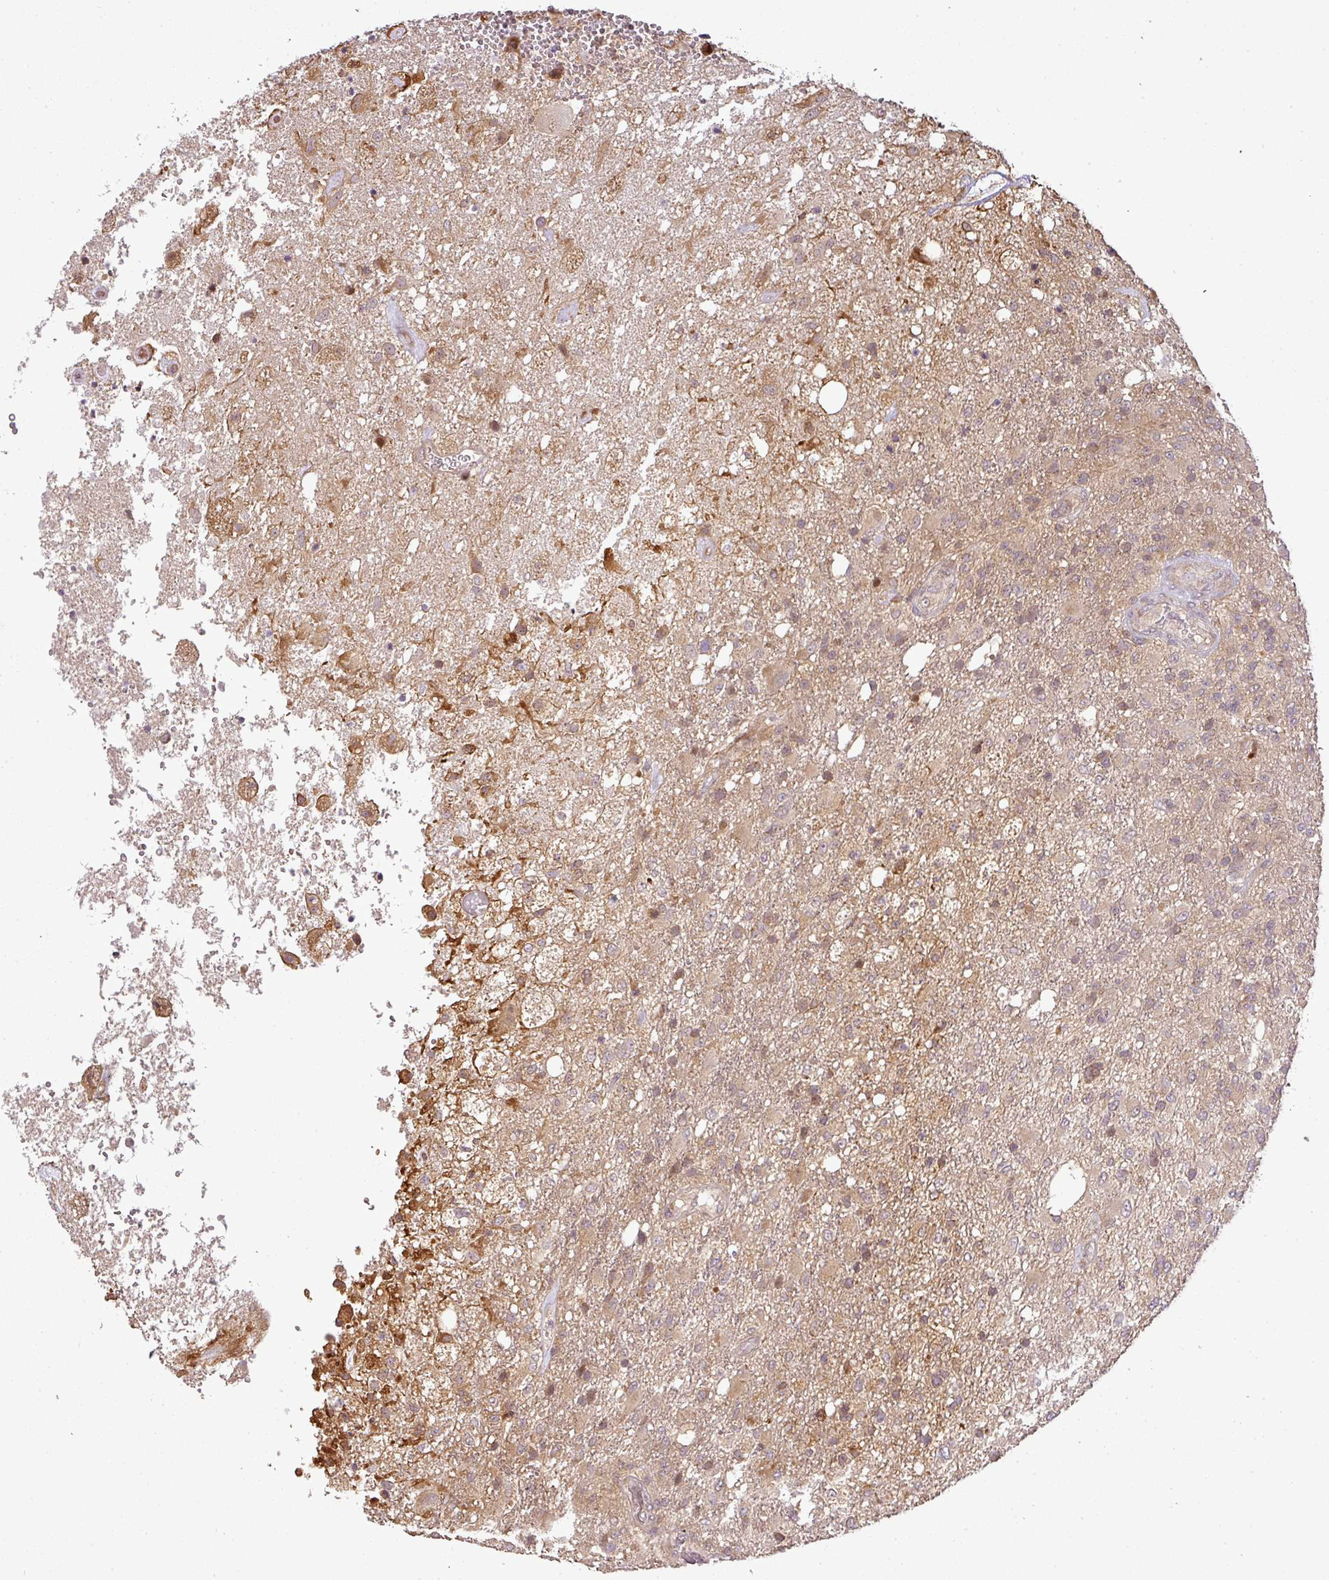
{"staining": {"intensity": "moderate", "quantity": "<25%", "location": "cytoplasmic/membranous"}, "tissue": "glioma", "cell_type": "Tumor cells", "image_type": "cancer", "snomed": [{"axis": "morphology", "description": "Glioma, malignant, High grade"}, {"axis": "topography", "description": "Brain"}], "caption": "Glioma stained with DAB immunohistochemistry shows low levels of moderate cytoplasmic/membranous positivity in approximately <25% of tumor cells. (brown staining indicates protein expression, while blue staining denotes nuclei).", "gene": "FAIM", "patient": {"sex": "female", "age": 74}}